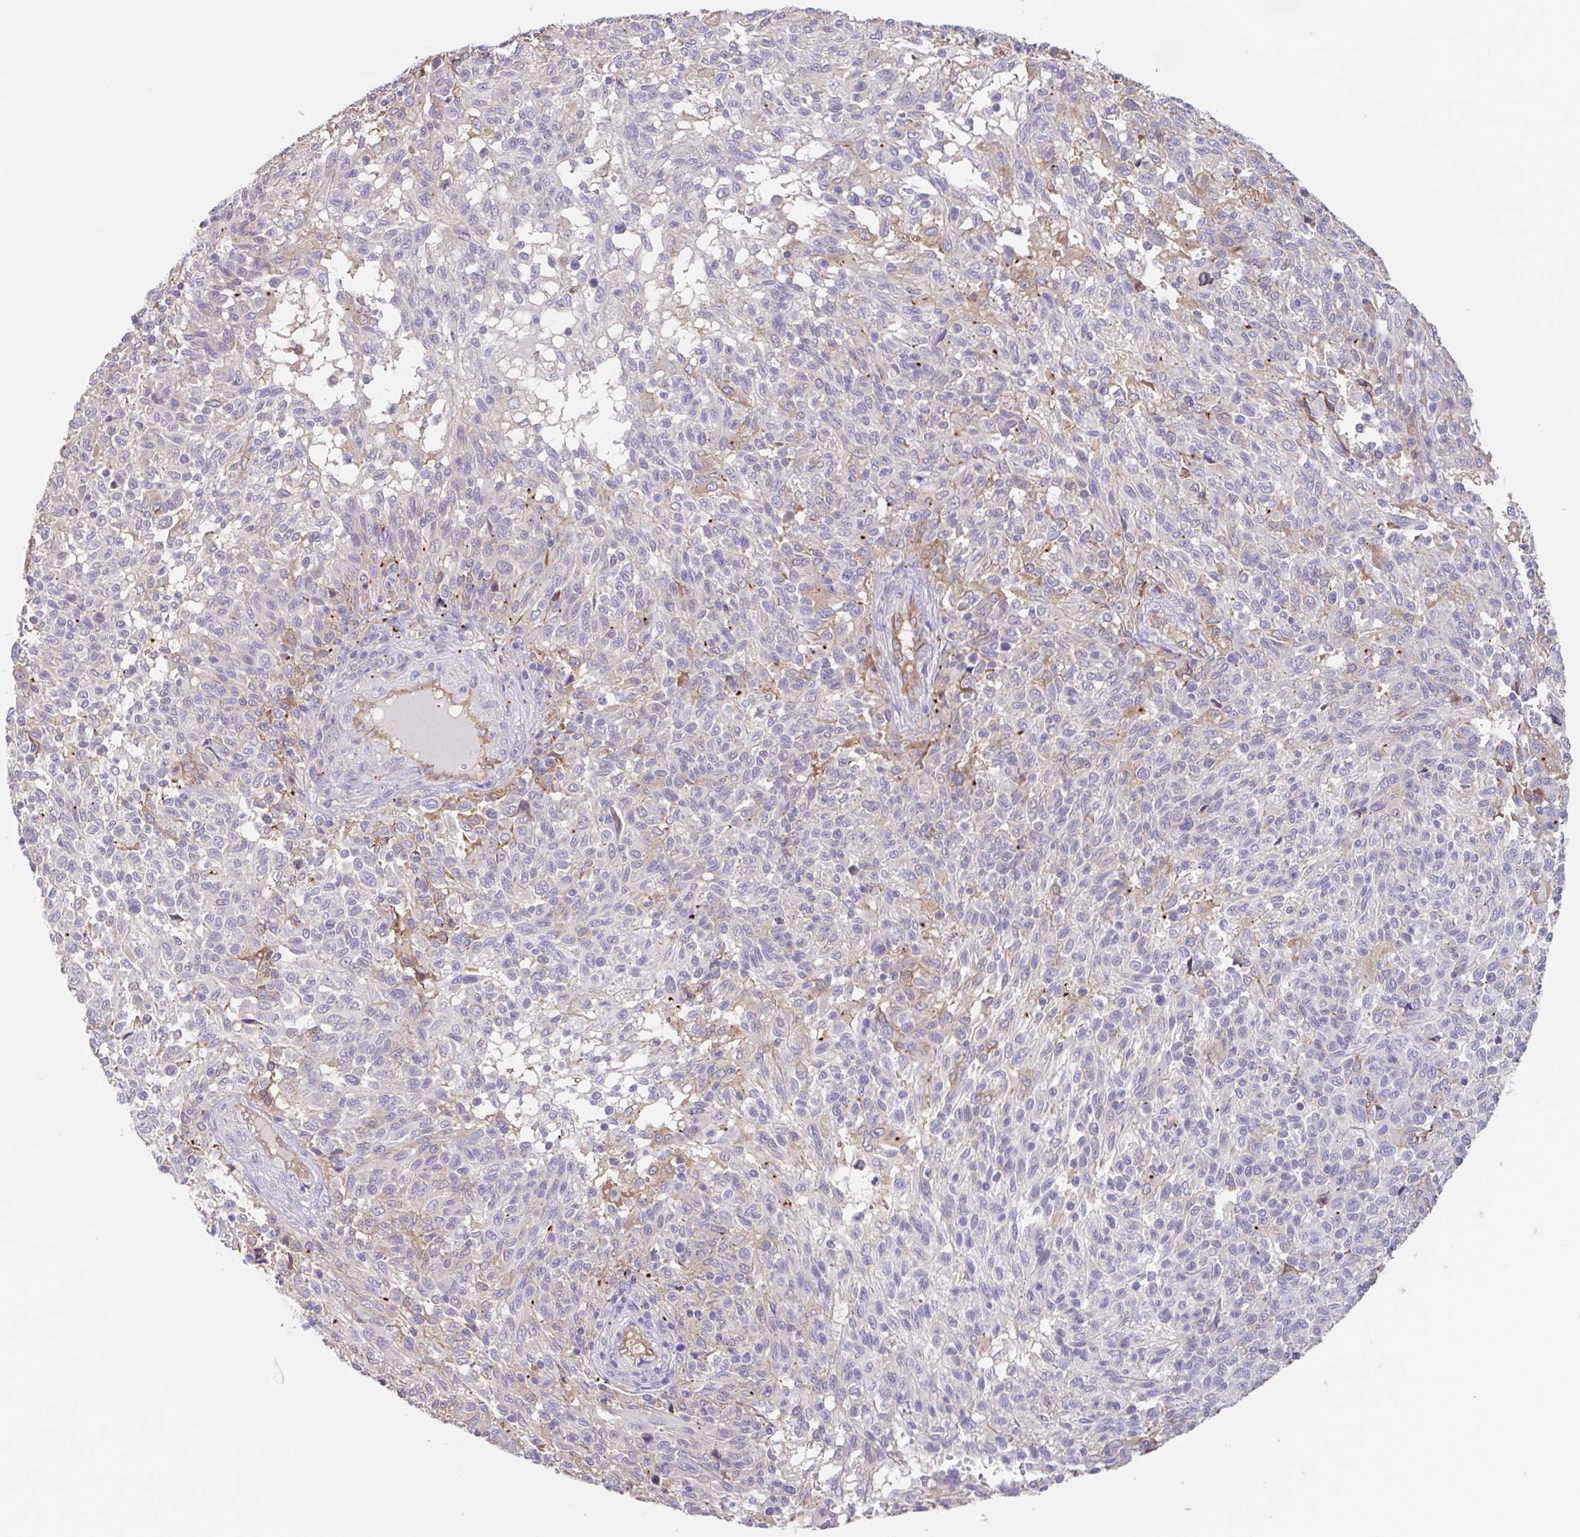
{"staining": {"intensity": "negative", "quantity": "none", "location": "none"}, "tissue": "melanoma", "cell_type": "Tumor cells", "image_type": "cancer", "snomed": [{"axis": "morphology", "description": "Malignant melanoma, NOS"}, {"axis": "topography", "description": "Skin"}], "caption": "Tumor cells show no significant protein staining in melanoma.", "gene": "EHD4", "patient": {"sex": "male", "age": 66}}